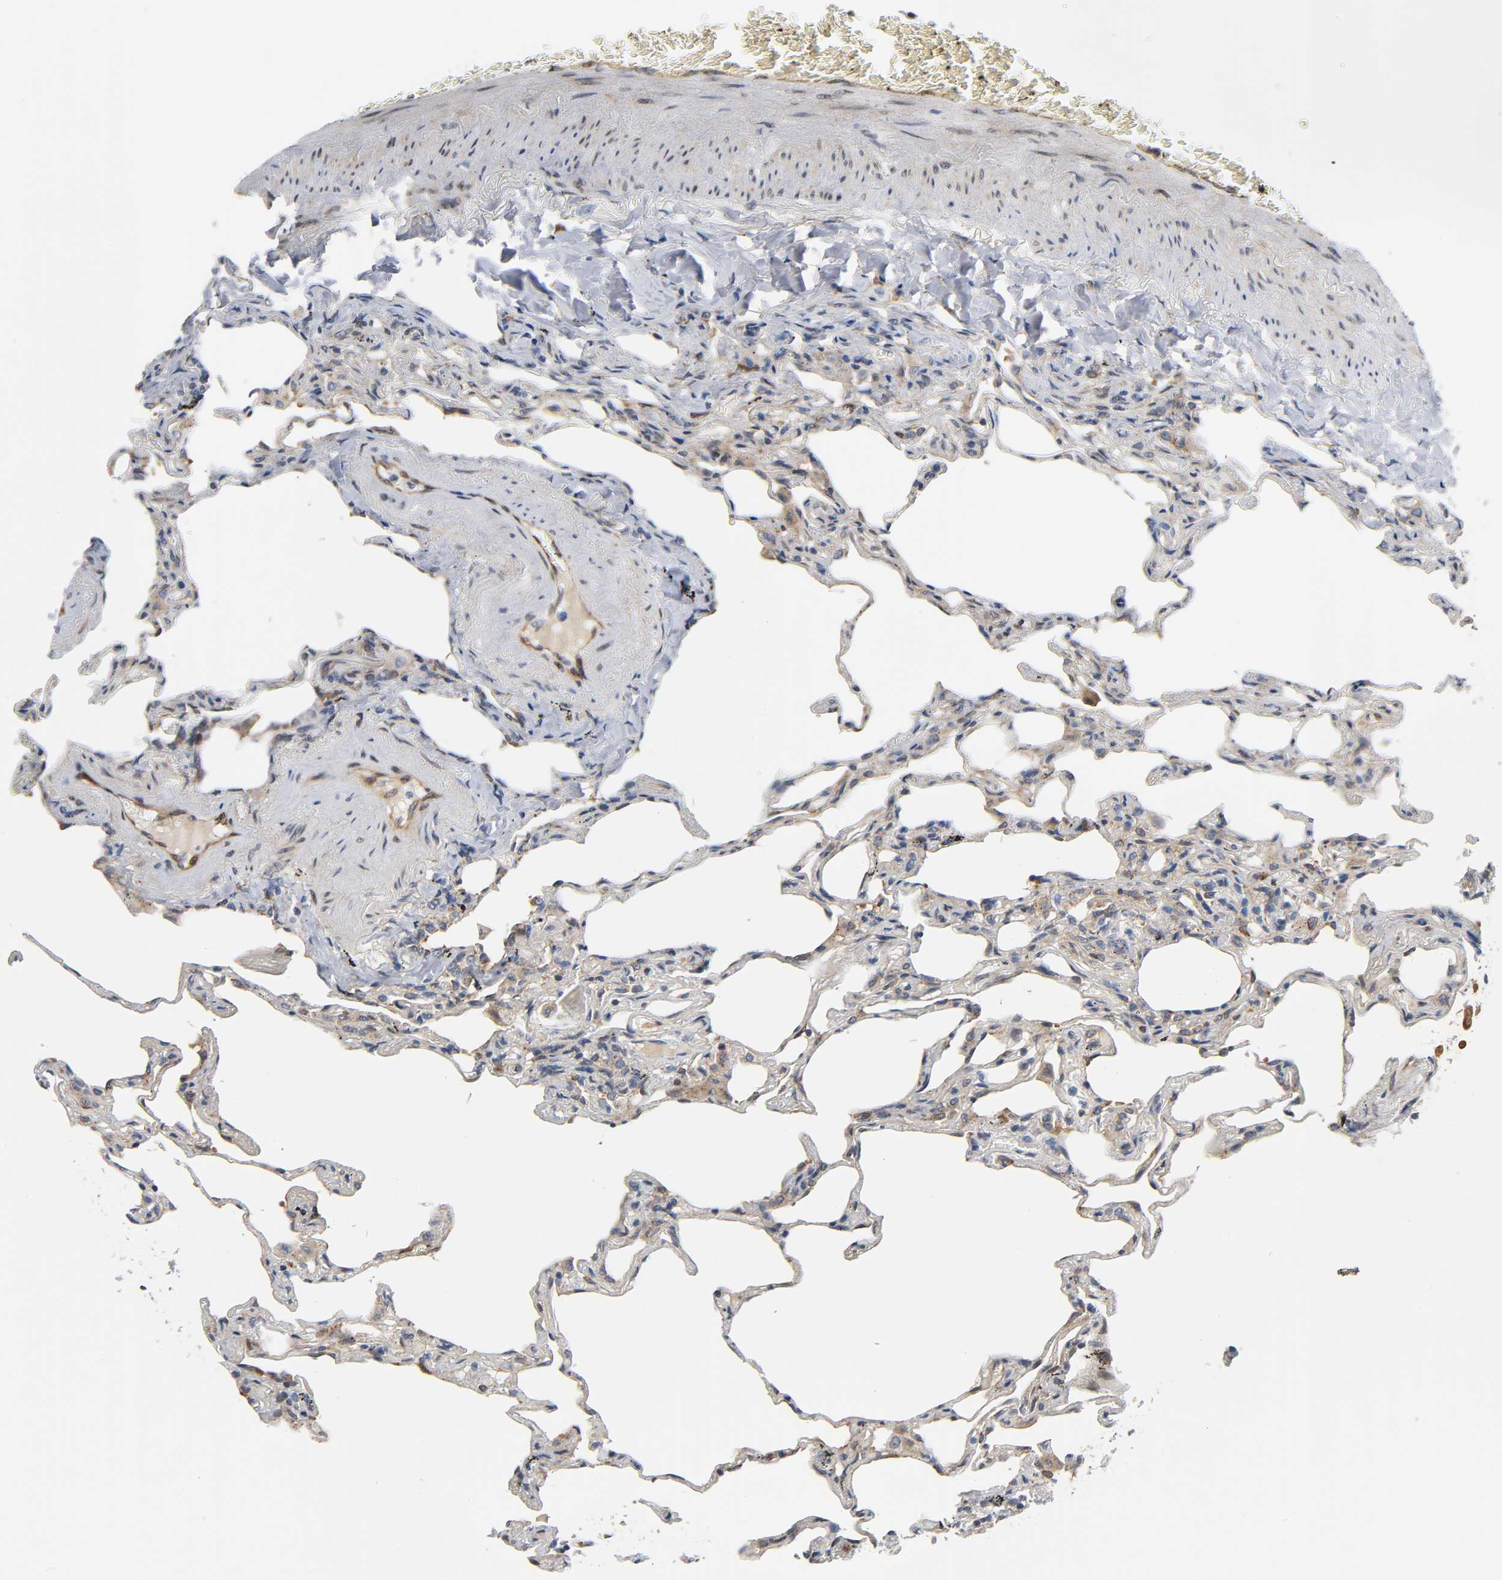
{"staining": {"intensity": "weak", "quantity": "25%-75%", "location": "cytoplasmic/membranous"}, "tissue": "lung", "cell_type": "Alveolar cells", "image_type": "normal", "snomed": [{"axis": "morphology", "description": "Normal tissue, NOS"}, {"axis": "morphology", "description": "Inflammation, NOS"}, {"axis": "topography", "description": "Lung"}], "caption": "Brown immunohistochemical staining in normal human lung shows weak cytoplasmic/membranous positivity in approximately 25%-75% of alveolar cells. Nuclei are stained in blue.", "gene": "ASB6", "patient": {"sex": "male", "age": 69}}